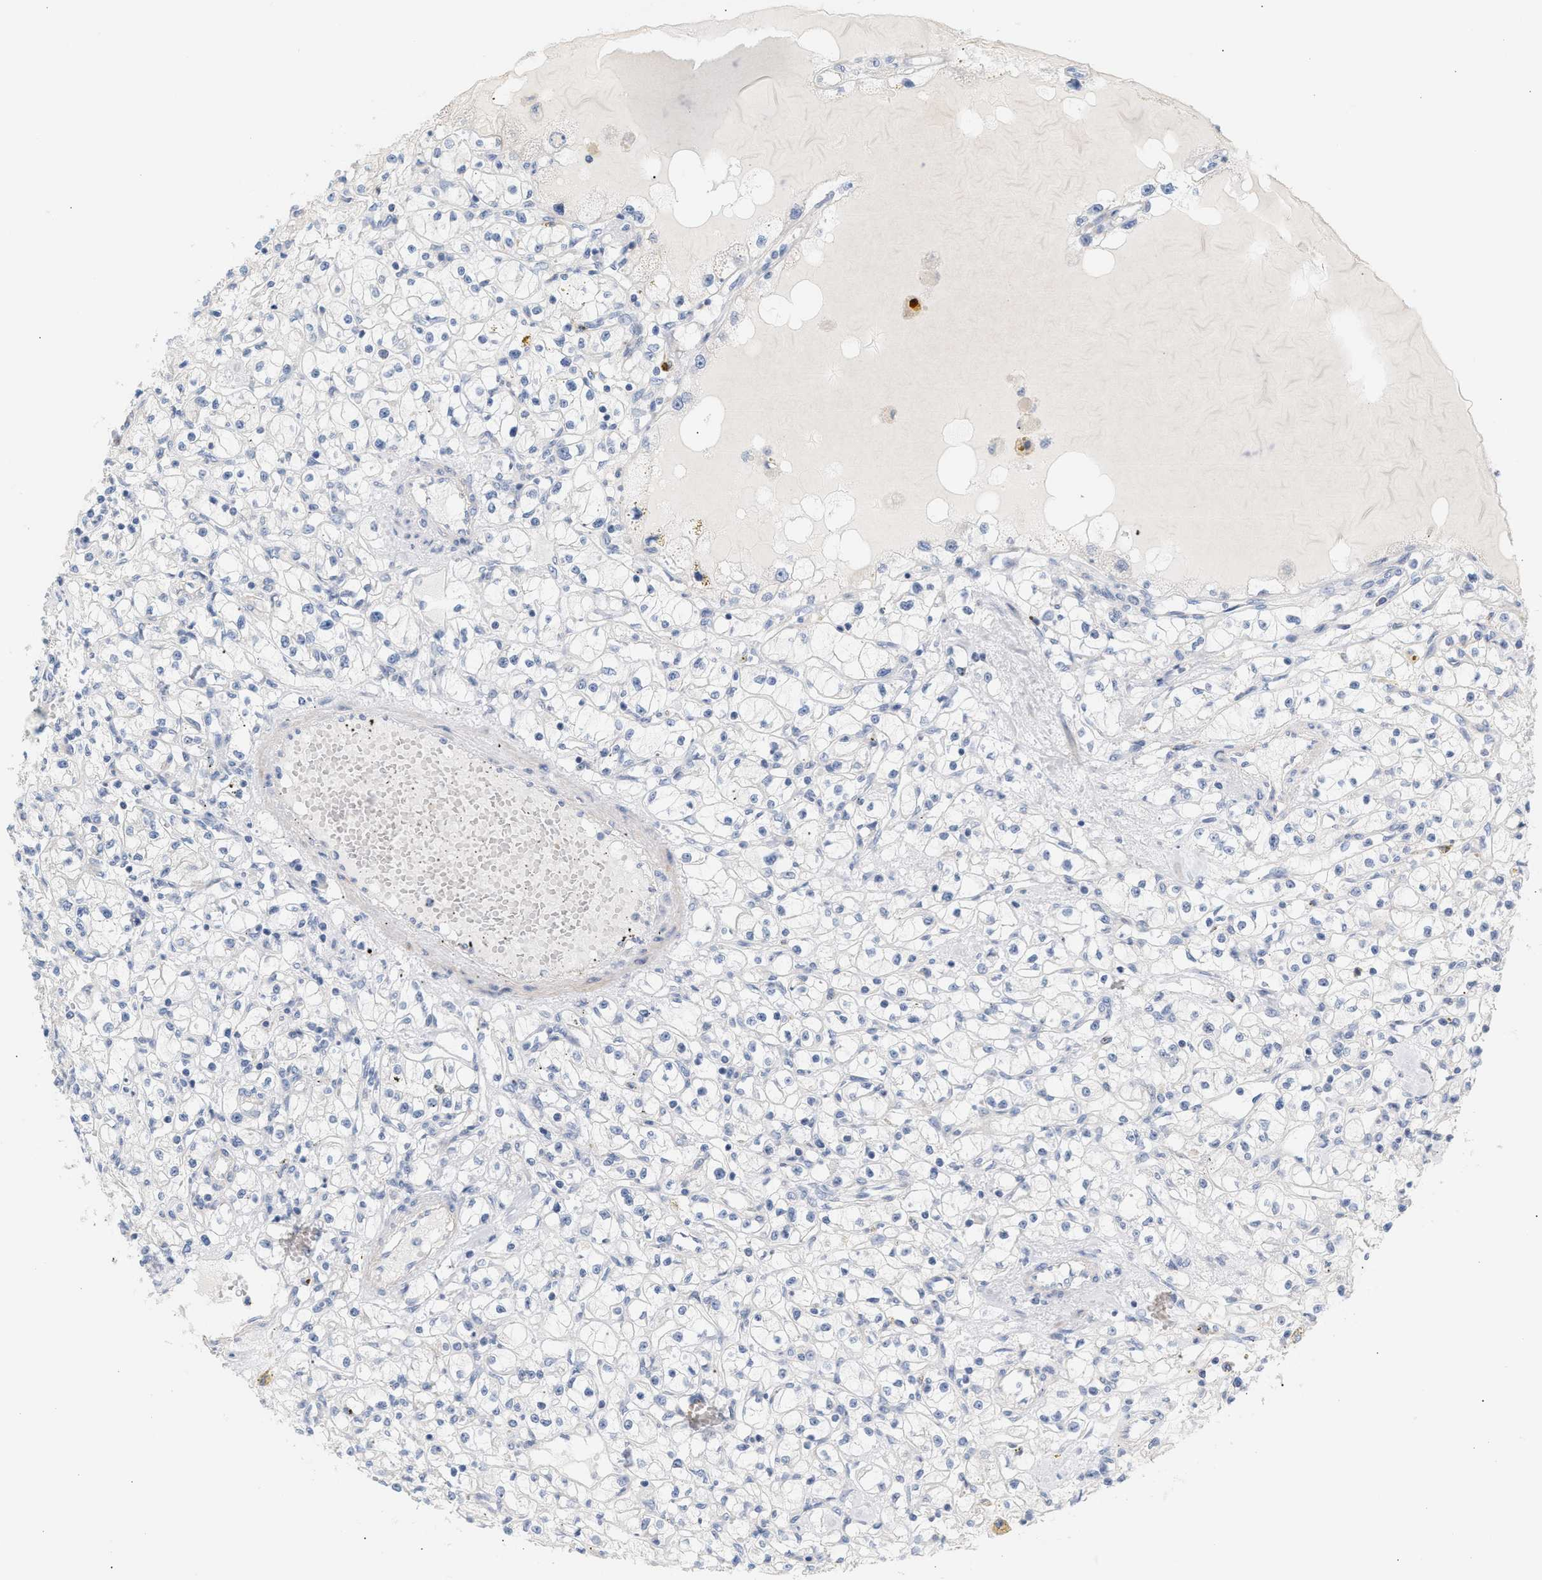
{"staining": {"intensity": "negative", "quantity": "none", "location": "none"}, "tissue": "renal cancer", "cell_type": "Tumor cells", "image_type": "cancer", "snomed": [{"axis": "morphology", "description": "Adenocarcinoma, NOS"}, {"axis": "topography", "description": "Kidney"}], "caption": "Photomicrograph shows no protein expression in tumor cells of renal adenocarcinoma tissue. Nuclei are stained in blue.", "gene": "LRCH1", "patient": {"sex": "male", "age": 56}}